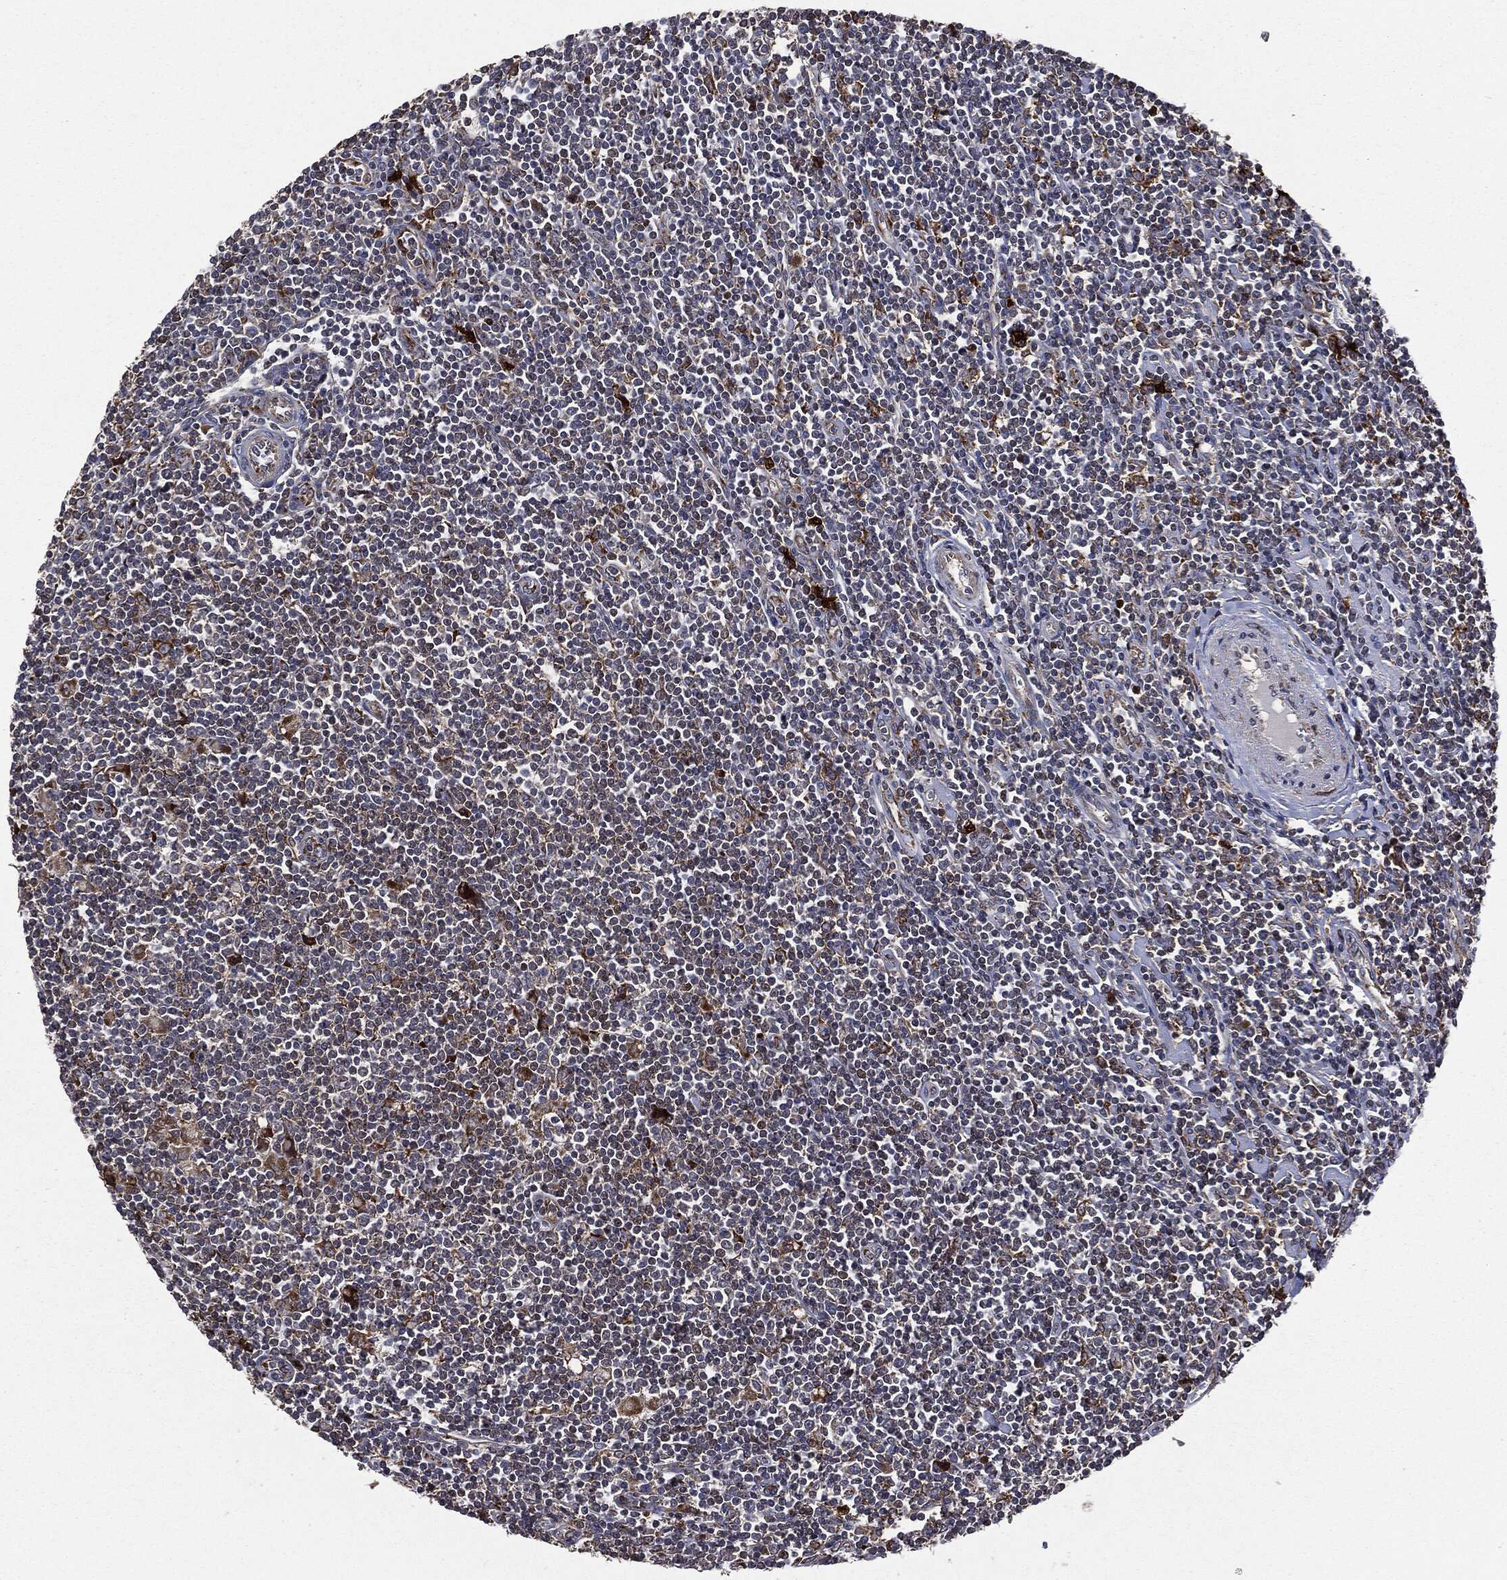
{"staining": {"intensity": "strong", "quantity": ">75%", "location": "cytoplasmic/membranous"}, "tissue": "lymphoma", "cell_type": "Tumor cells", "image_type": "cancer", "snomed": [{"axis": "morphology", "description": "Hodgkin's disease, NOS"}, {"axis": "topography", "description": "Lymph node"}], "caption": "A brown stain shows strong cytoplasmic/membranous expression of a protein in lymphoma tumor cells.", "gene": "PLOD3", "patient": {"sex": "male", "age": 40}}